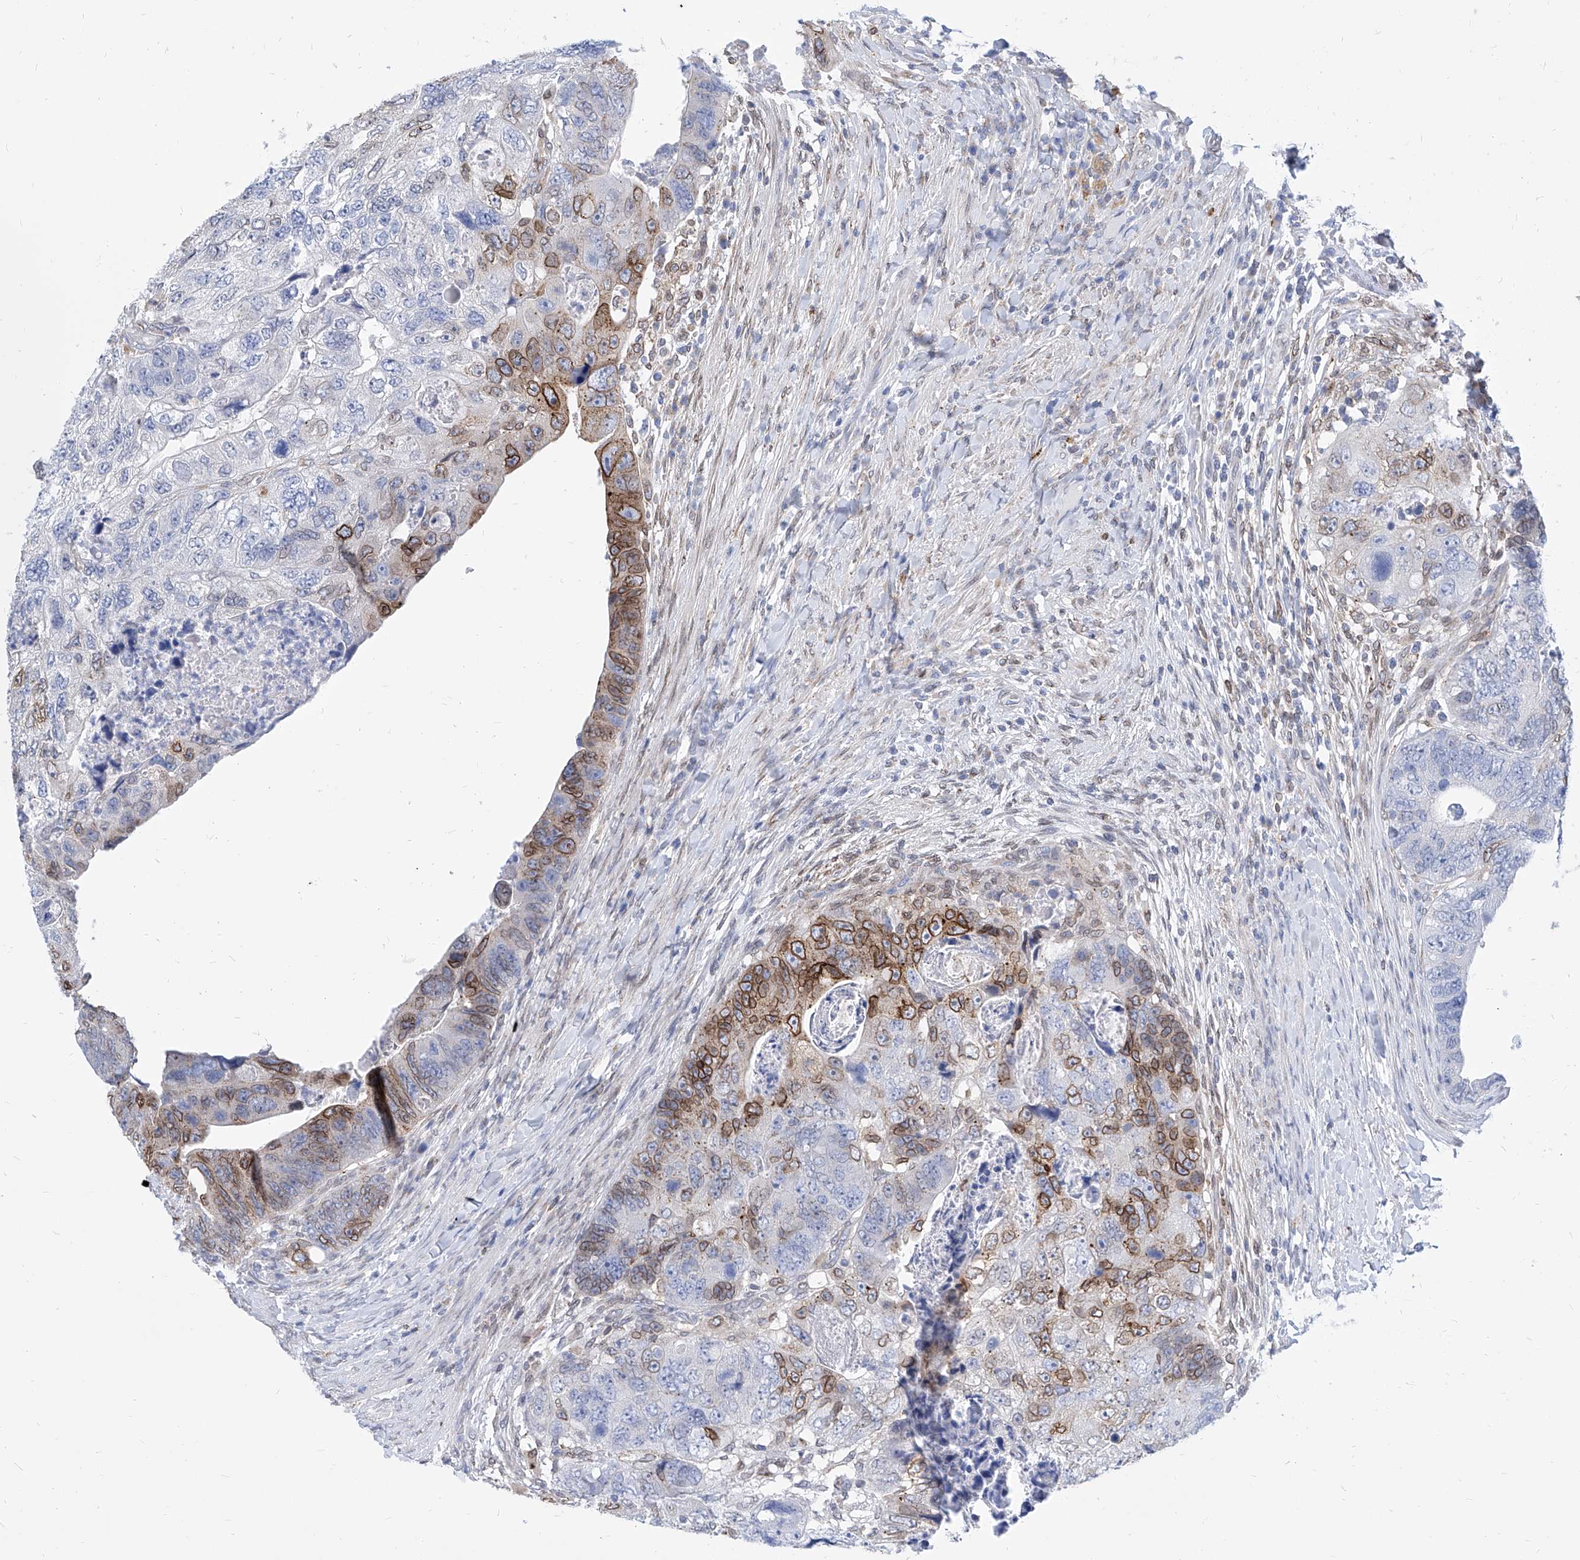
{"staining": {"intensity": "moderate", "quantity": "25%-75%", "location": "cytoplasmic/membranous,nuclear"}, "tissue": "colorectal cancer", "cell_type": "Tumor cells", "image_type": "cancer", "snomed": [{"axis": "morphology", "description": "Adenocarcinoma, NOS"}, {"axis": "topography", "description": "Rectum"}], "caption": "Moderate cytoplasmic/membranous and nuclear protein positivity is appreciated in approximately 25%-75% of tumor cells in adenocarcinoma (colorectal). Nuclei are stained in blue.", "gene": "MX2", "patient": {"sex": "male", "age": 59}}